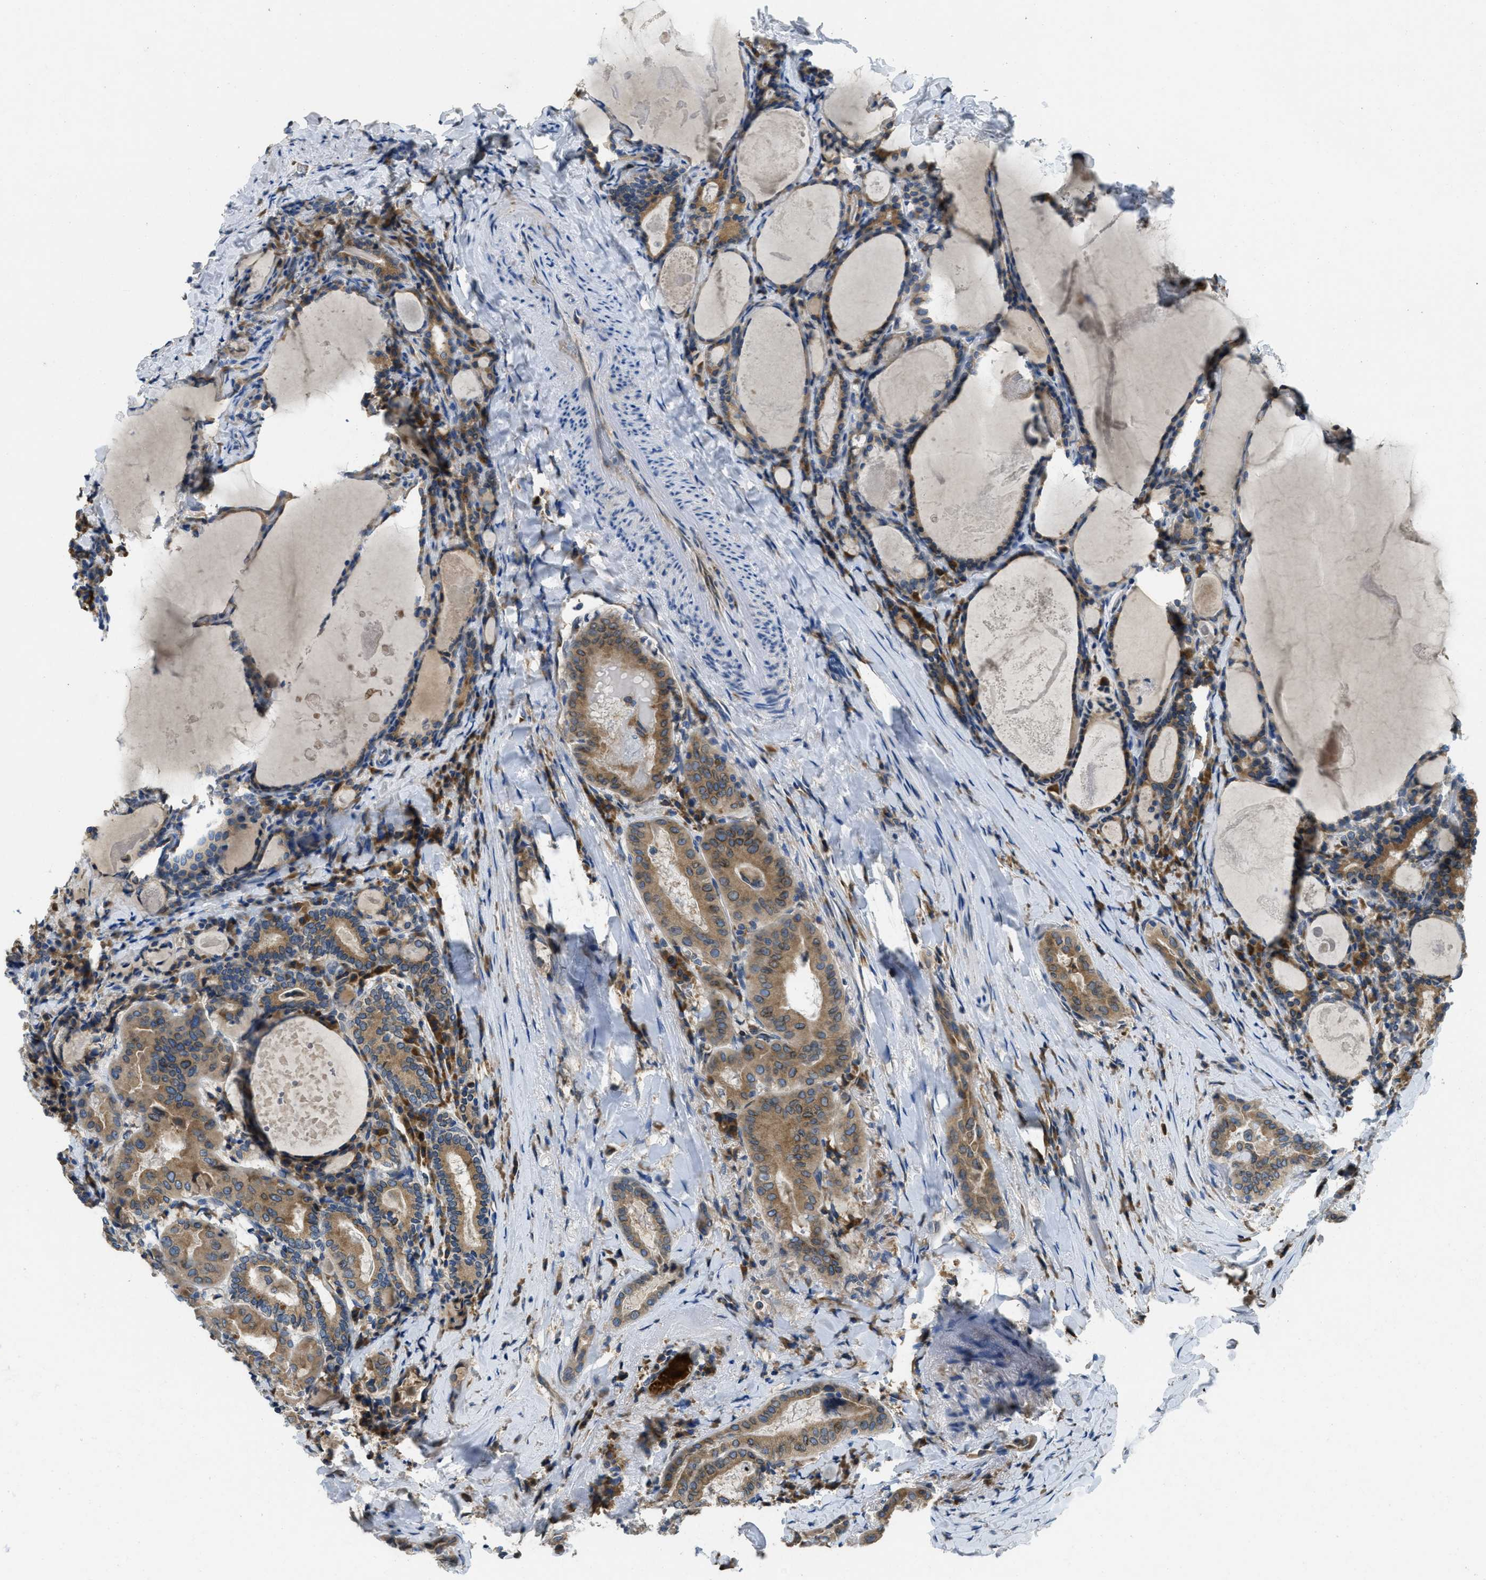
{"staining": {"intensity": "moderate", "quantity": ">75%", "location": "cytoplasmic/membranous"}, "tissue": "thyroid cancer", "cell_type": "Tumor cells", "image_type": "cancer", "snomed": [{"axis": "morphology", "description": "Papillary adenocarcinoma, NOS"}, {"axis": "topography", "description": "Thyroid gland"}], "caption": "Protein expression analysis of thyroid cancer (papillary adenocarcinoma) demonstrates moderate cytoplasmic/membranous staining in about >75% of tumor cells.", "gene": "MPDU1", "patient": {"sex": "female", "age": 42}}